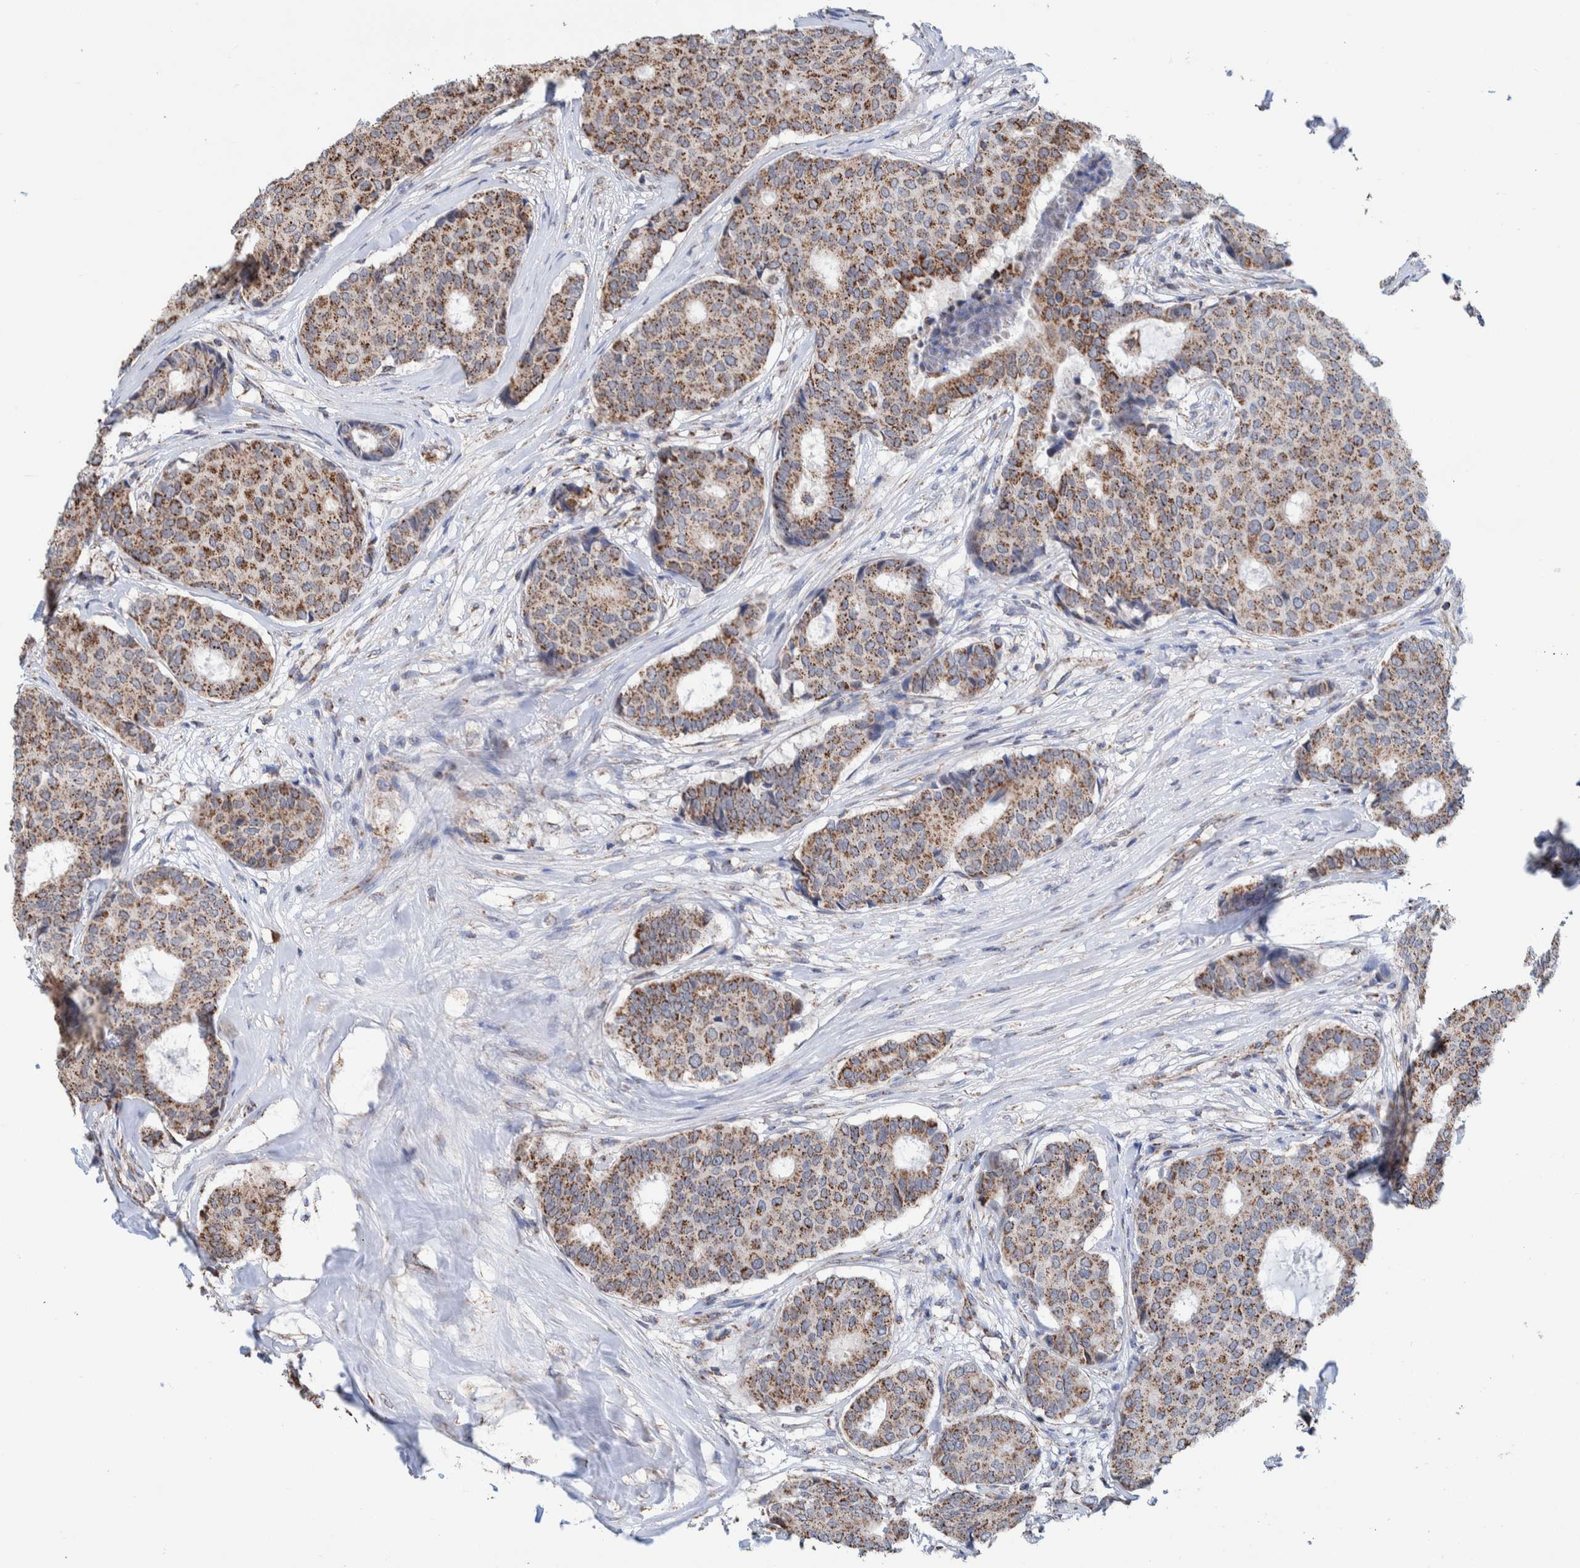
{"staining": {"intensity": "moderate", "quantity": ">75%", "location": "cytoplasmic/membranous"}, "tissue": "breast cancer", "cell_type": "Tumor cells", "image_type": "cancer", "snomed": [{"axis": "morphology", "description": "Duct carcinoma"}, {"axis": "topography", "description": "Breast"}], "caption": "IHC (DAB (3,3'-diaminobenzidine)) staining of infiltrating ductal carcinoma (breast) demonstrates moderate cytoplasmic/membranous protein expression in approximately >75% of tumor cells. (DAB (3,3'-diaminobenzidine) IHC, brown staining for protein, blue staining for nuclei).", "gene": "DECR1", "patient": {"sex": "female", "age": 75}}